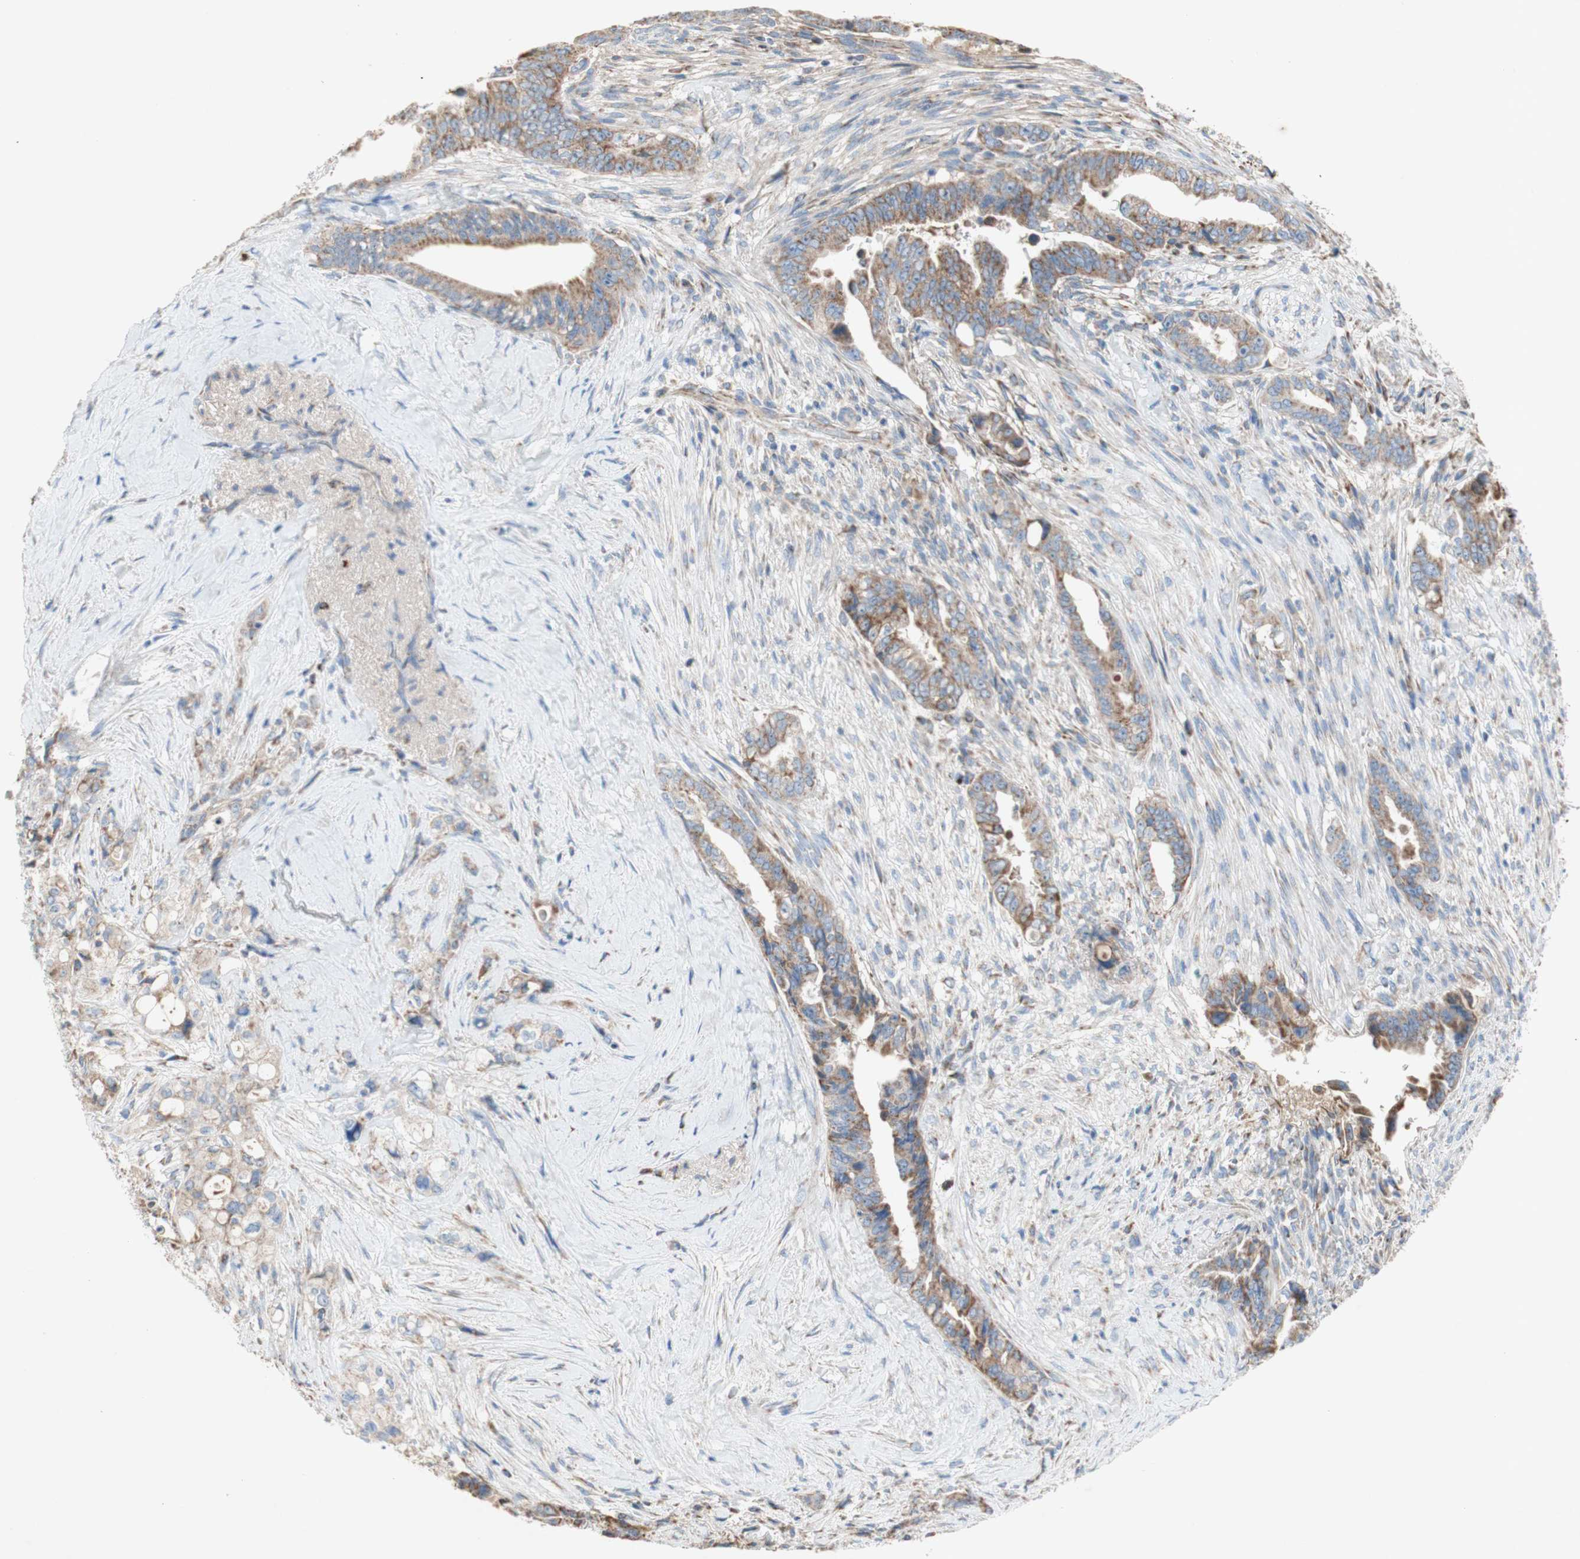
{"staining": {"intensity": "moderate", "quantity": ">75%", "location": "cytoplasmic/membranous"}, "tissue": "pancreatic cancer", "cell_type": "Tumor cells", "image_type": "cancer", "snomed": [{"axis": "morphology", "description": "Adenocarcinoma, NOS"}, {"axis": "topography", "description": "Pancreas"}], "caption": "IHC of human pancreatic cancer (adenocarcinoma) exhibits medium levels of moderate cytoplasmic/membranous staining in about >75% of tumor cells.", "gene": "SDHB", "patient": {"sex": "male", "age": 70}}